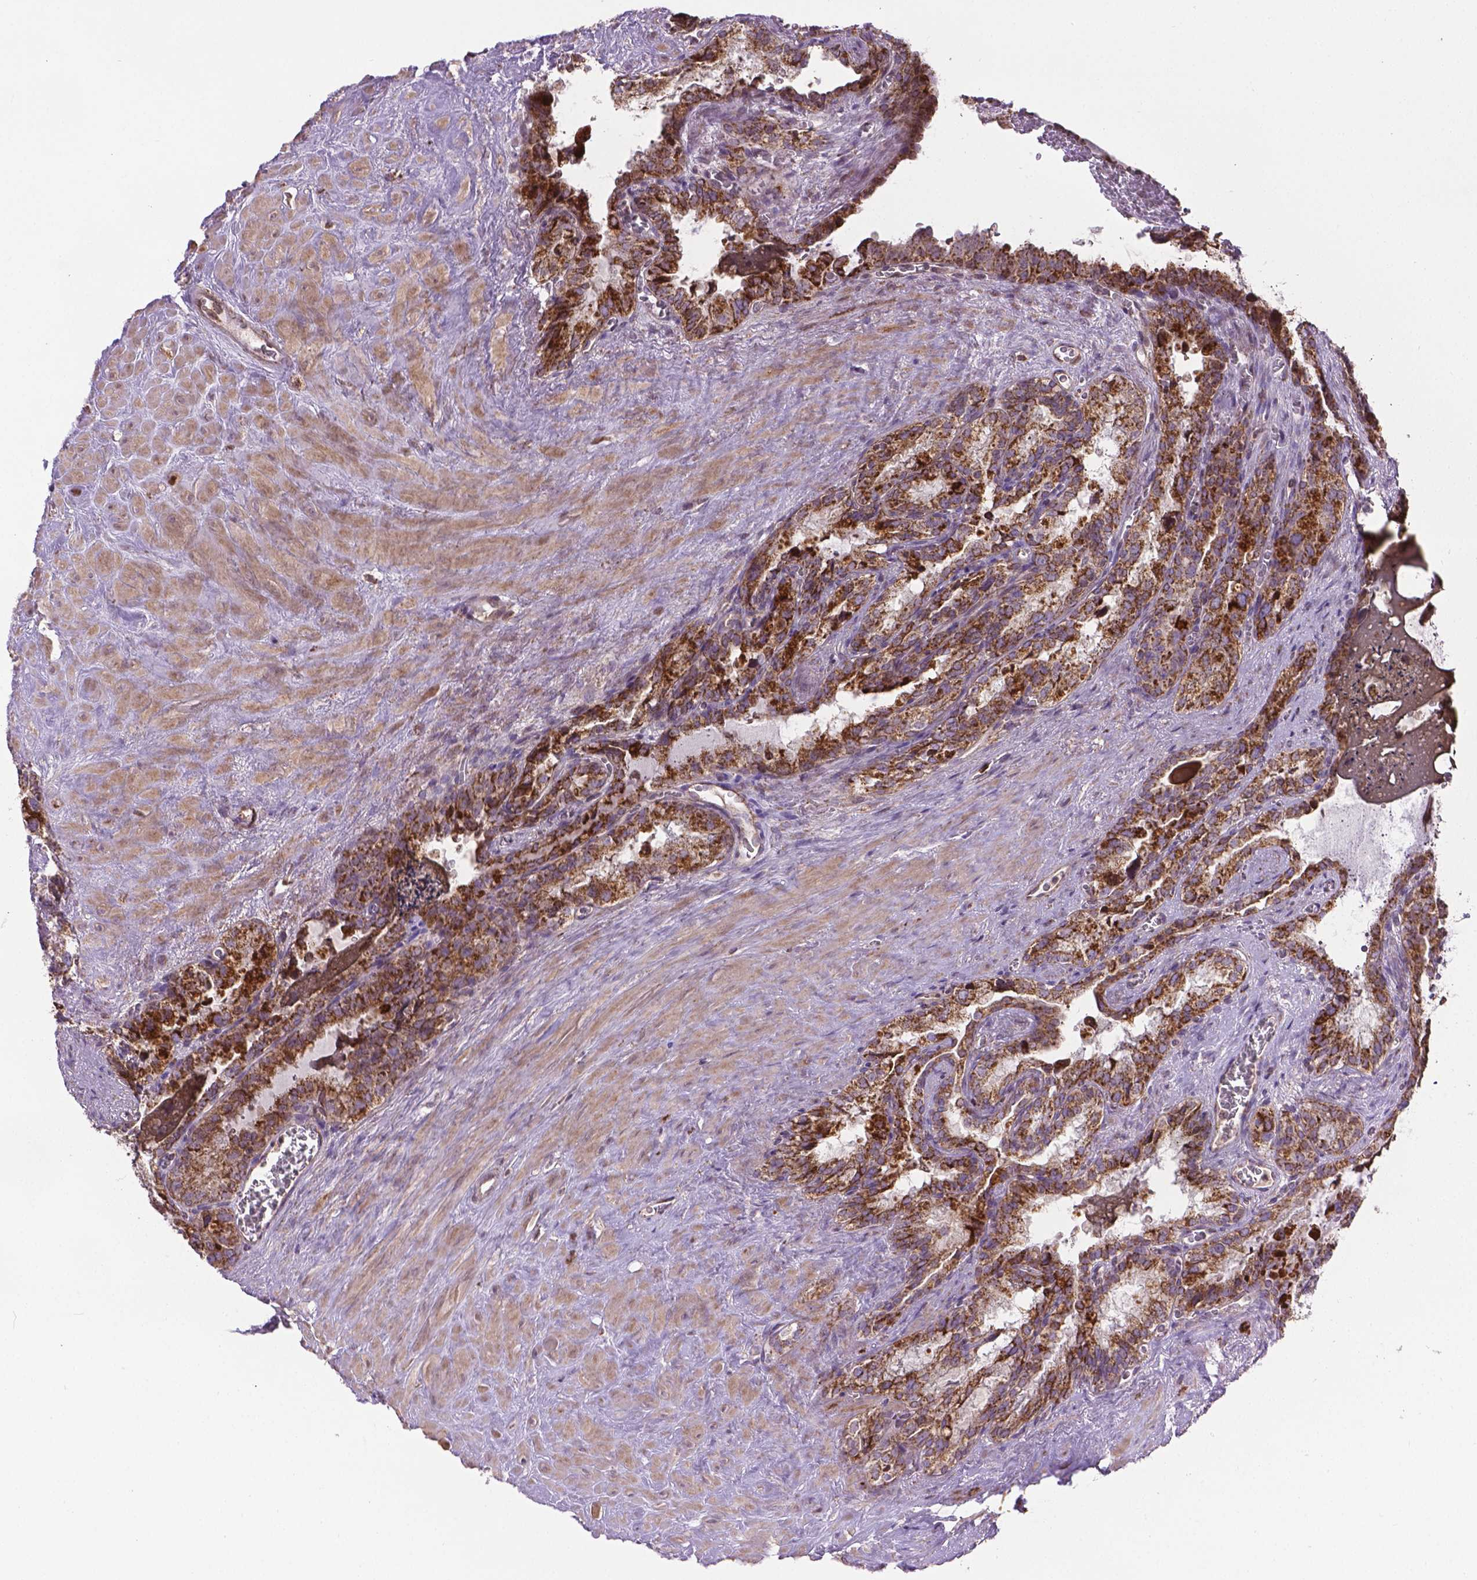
{"staining": {"intensity": "strong", "quantity": ">75%", "location": "cytoplasmic/membranous"}, "tissue": "seminal vesicle", "cell_type": "Glandular cells", "image_type": "normal", "snomed": [{"axis": "morphology", "description": "Normal tissue, NOS"}, {"axis": "topography", "description": "Prostate"}, {"axis": "topography", "description": "Seminal veicle"}], "caption": "Brown immunohistochemical staining in normal seminal vesicle shows strong cytoplasmic/membranous expression in approximately >75% of glandular cells.", "gene": "PIBF1", "patient": {"sex": "male", "age": 71}}